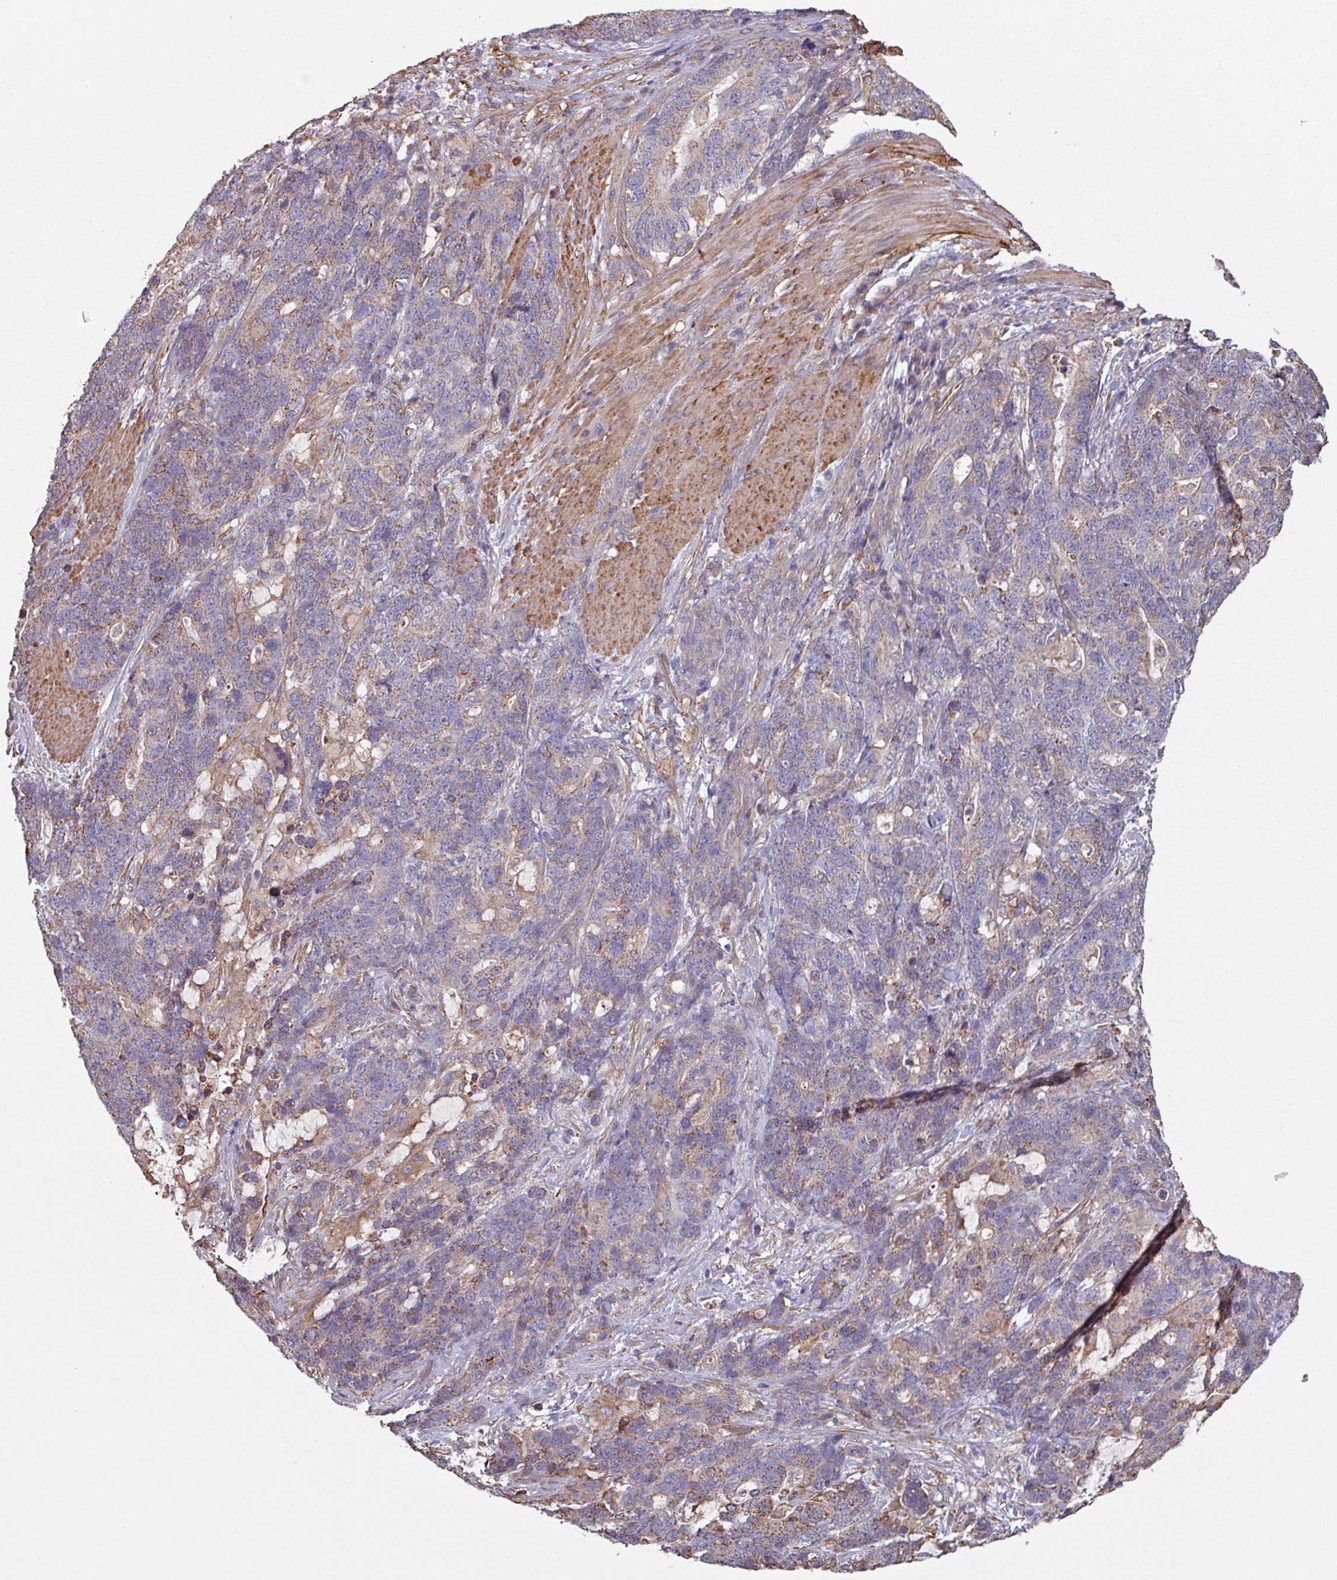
{"staining": {"intensity": "weak", "quantity": "25%-75%", "location": "cytoplasmic/membranous"}, "tissue": "stomach cancer", "cell_type": "Tumor cells", "image_type": "cancer", "snomed": [{"axis": "morphology", "description": "Normal tissue, NOS"}, {"axis": "morphology", "description": "Adenocarcinoma, NOS"}, {"axis": "topography", "description": "Stomach"}], "caption": "Stomach adenocarcinoma stained with a protein marker shows weak staining in tumor cells.", "gene": "GSTA4", "patient": {"sex": "female", "age": 64}}